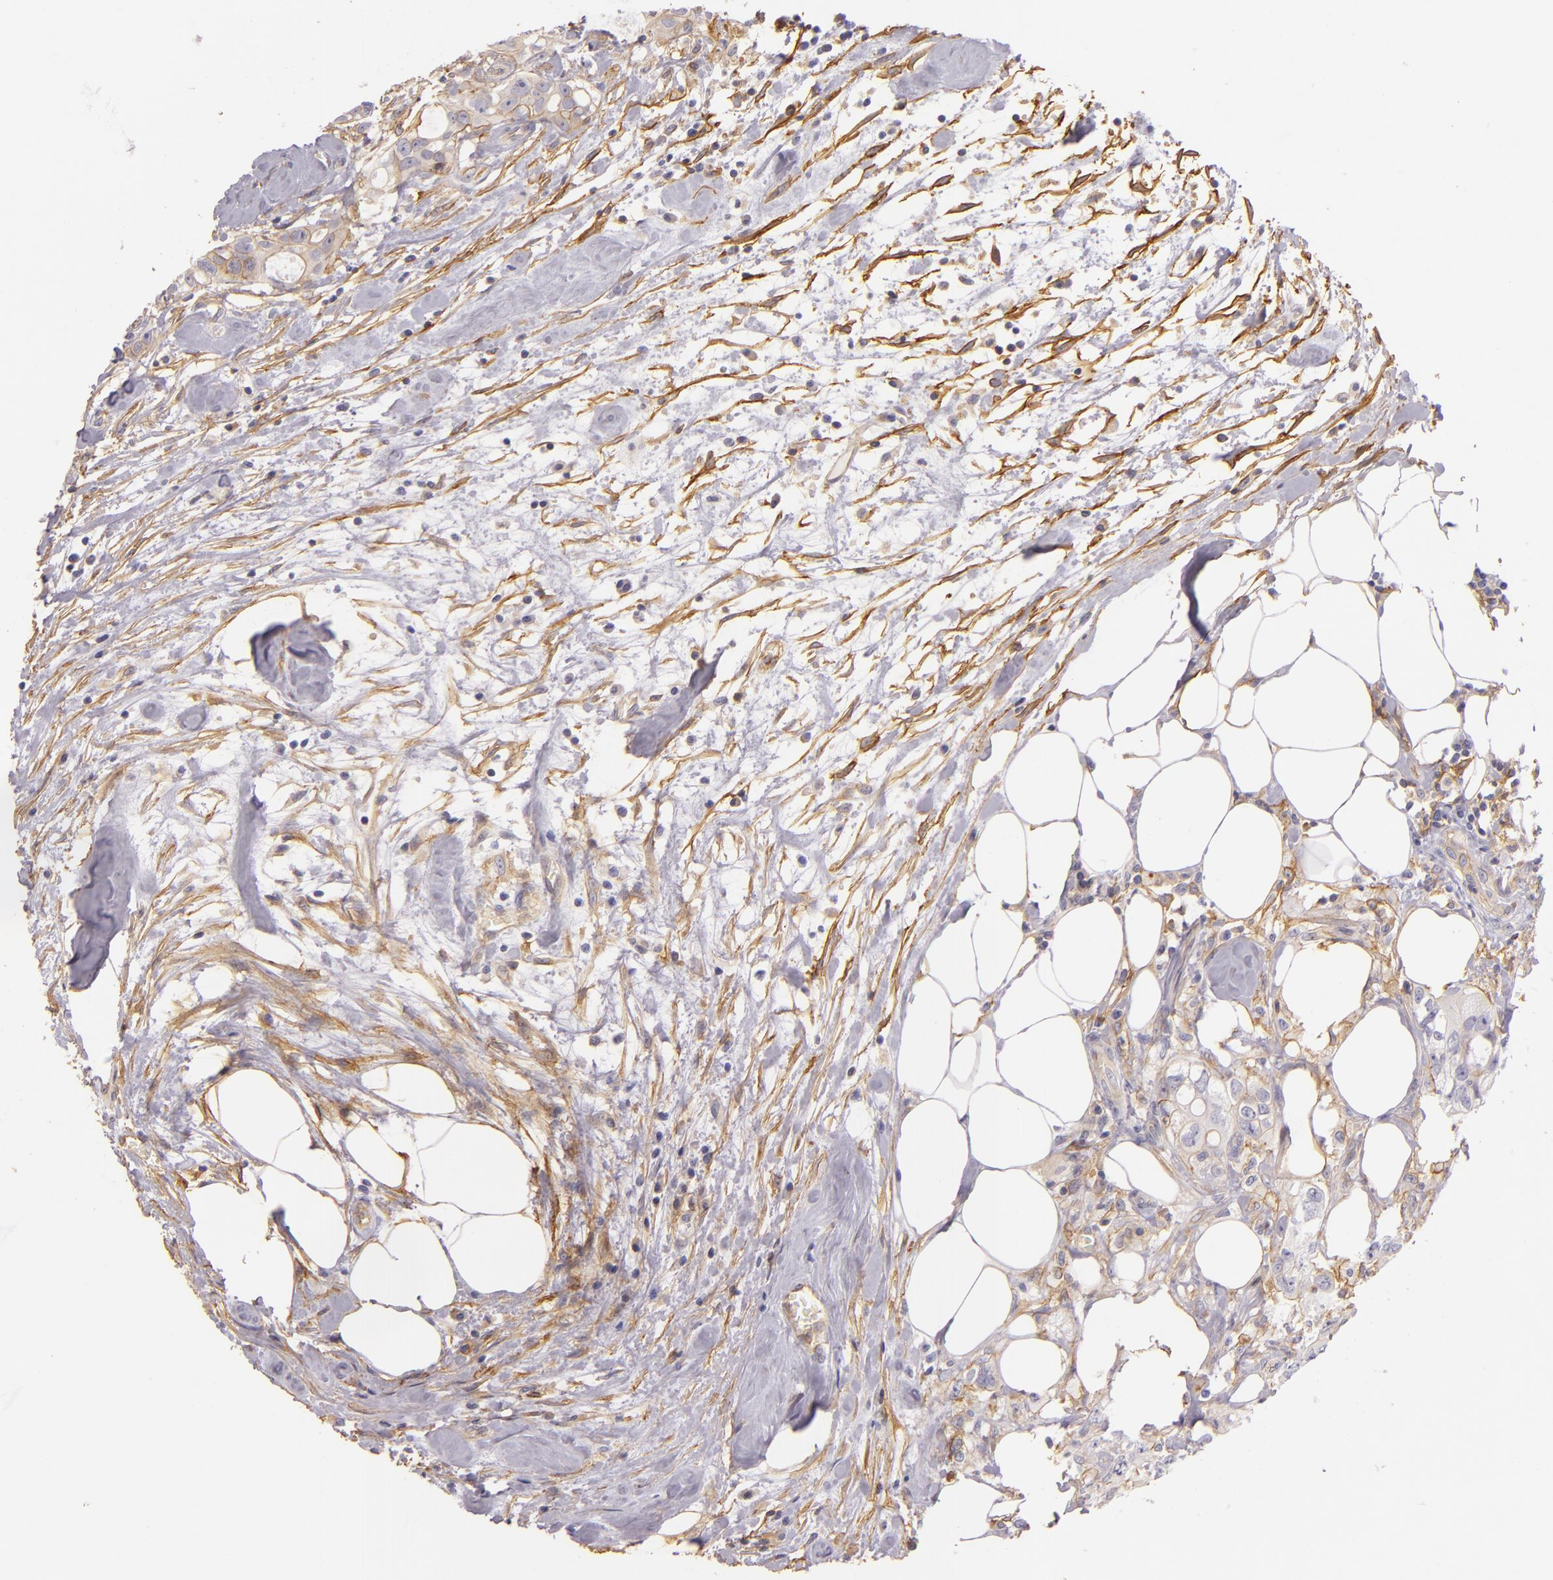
{"staining": {"intensity": "weak", "quantity": "25%-75%", "location": "cytoplasmic/membranous"}, "tissue": "colorectal cancer", "cell_type": "Tumor cells", "image_type": "cancer", "snomed": [{"axis": "morphology", "description": "Adenocarcinoma, NOS"}, {"axis": "topography", "description": "Rectum"}], "caption": "A micrograph showing weak cytoplasmic/membranous positivity in approximately 25%-75% of tumor cells in adenocarcinoma (colorectal), as visualized by brown immunohistochemical staining.", "gene": "CTSF", "patient": {"sex": "female", "age": 57}}